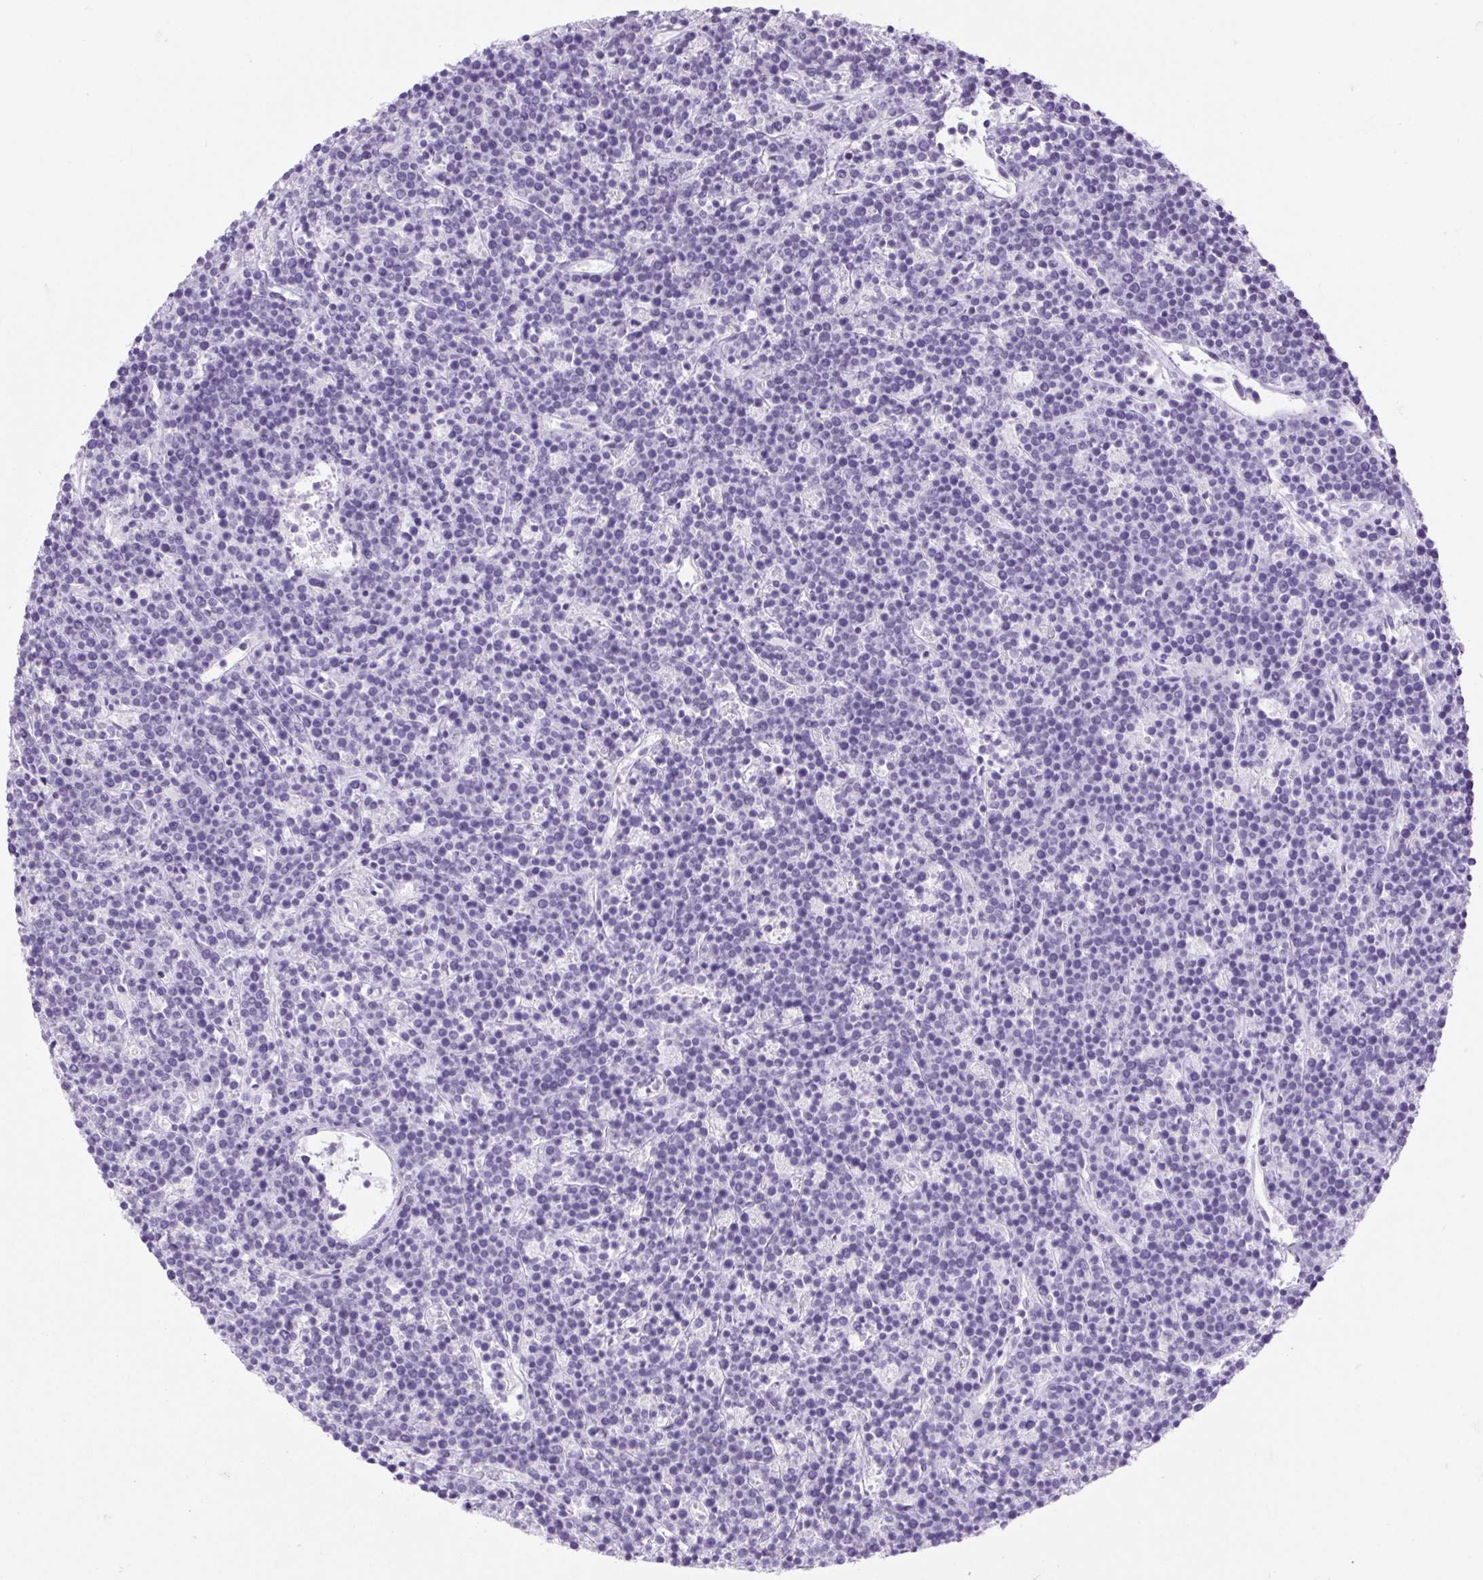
{"staining": {"intensity": "negative", "quantity": "none", "location": "none"}, "tissue": "lymphoma", "cell_type": "Tumor cells", "image_type": "cancer", "snomed": [{"axis": "morphology", "description": "Malignant lymphoma, non-Hodgkin's type, High grade"}, {"axis": "topography", "description": "Ovary"}], "caption": "This is a histopathology image of immunohistochemistry staining of high-grade malignant lymphoma, non-Hodgkin's type, which shows no expression in tumor cells.", "gene": "BCAS1", "patient": {"sex": "female", "age": 56}}